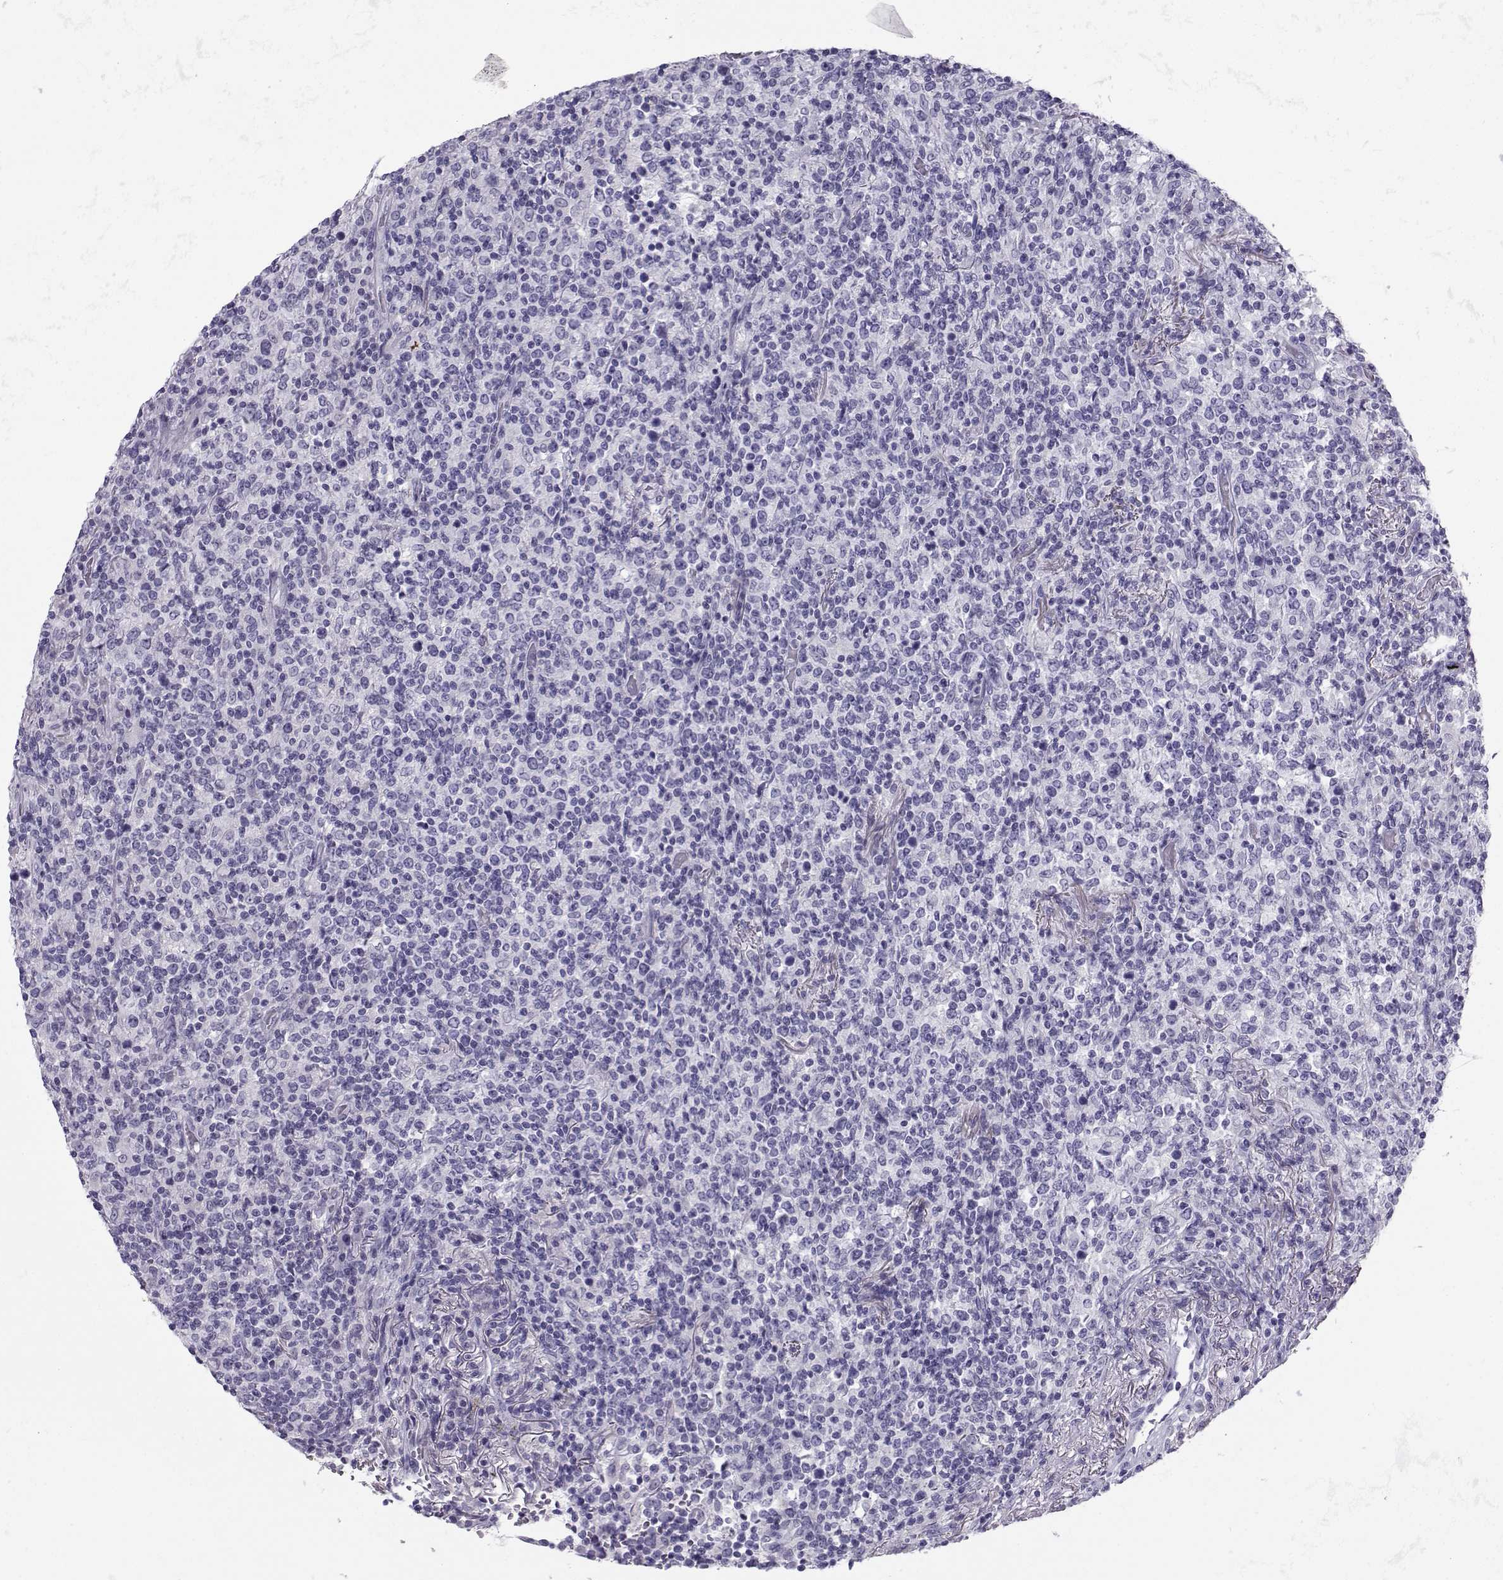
{"staining": {"intensity": "negative", "quantity": "none", "location": "none"}, "tissue": "lymphoma", "cell_type": "Tumor cells", "image_type": "cancer", "snomed": [{"axis": "morphology", "description": "Malignant lymphoma, non-Hodgkin's type, High grade"}, {"axis": "topography", "description": "Lung"}], "caption": "DAB (3,3'-diaminobenzidine) immunohistochemical staining of human high-grade malignant lymphoma, non-Hodgkin's type exhibits no significant positivity in tumor cells.", "gene": "NEFL", "patient": {"sex": "male", "age": 79}}